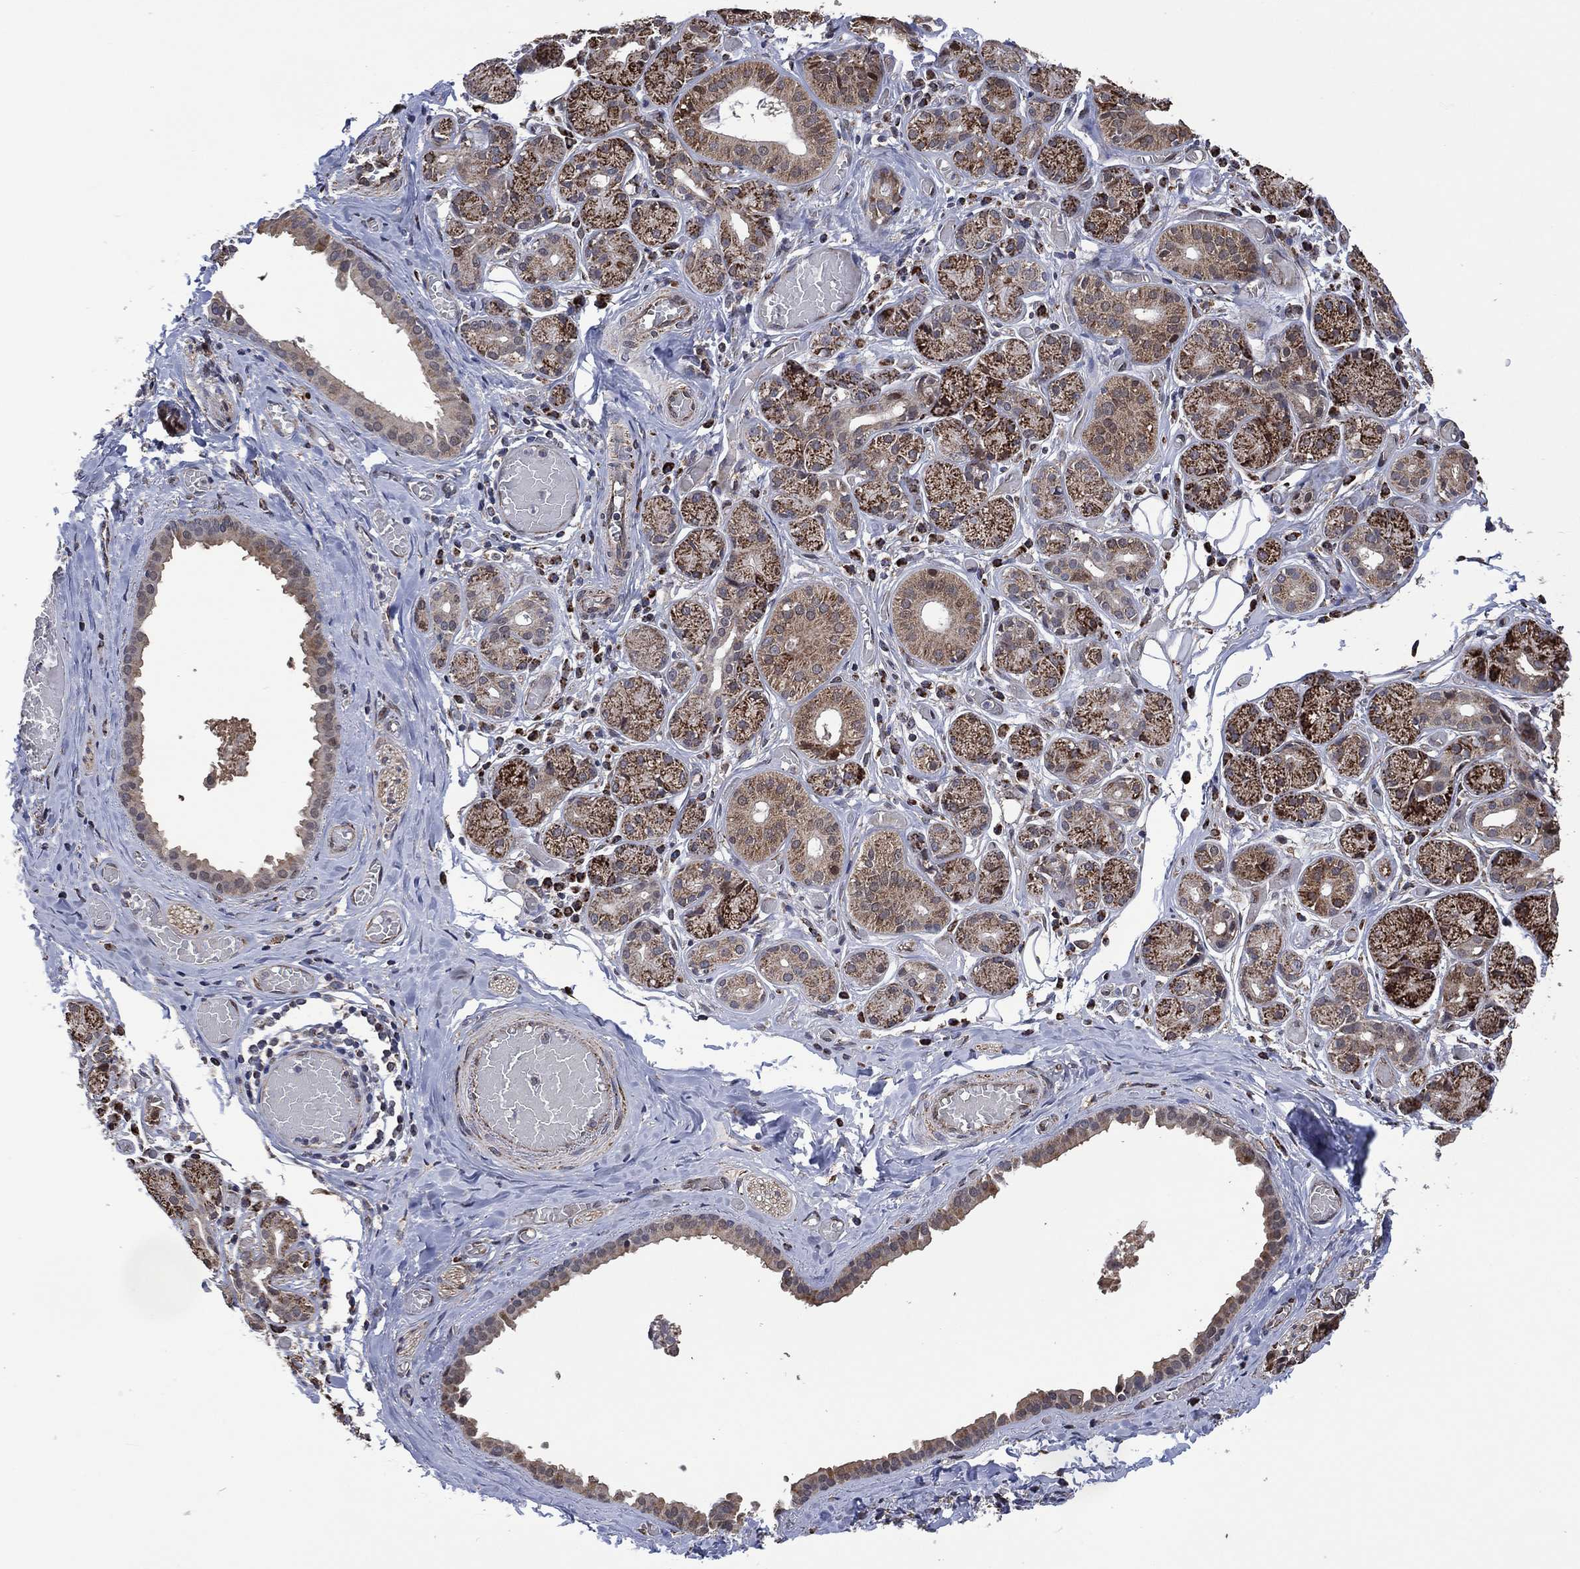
{"staining": {"intensity": "strong", "quantity": ">75%", "location": "cytoplasmic/membranous"}, "tissue": "salivary gland", "cell_type": "Glandular cells", "image_type": "normal", "snomed": [{"axis": "morphology", "description": "Normal tissue, NOS"}, {"axis": "topography", "description": "Salivary gland"}, {"axis": "topography", "description": "Peripheral nerve tissue"}], "caption": "This image reveals immunohistochemistry (IHC) staining of benign human salivary gland, with high strong cytoplasmic/membranous staining in about >75% of glandular cells.", "gene": "HTD2", "patient": {"sex": "male", "age": 71}}